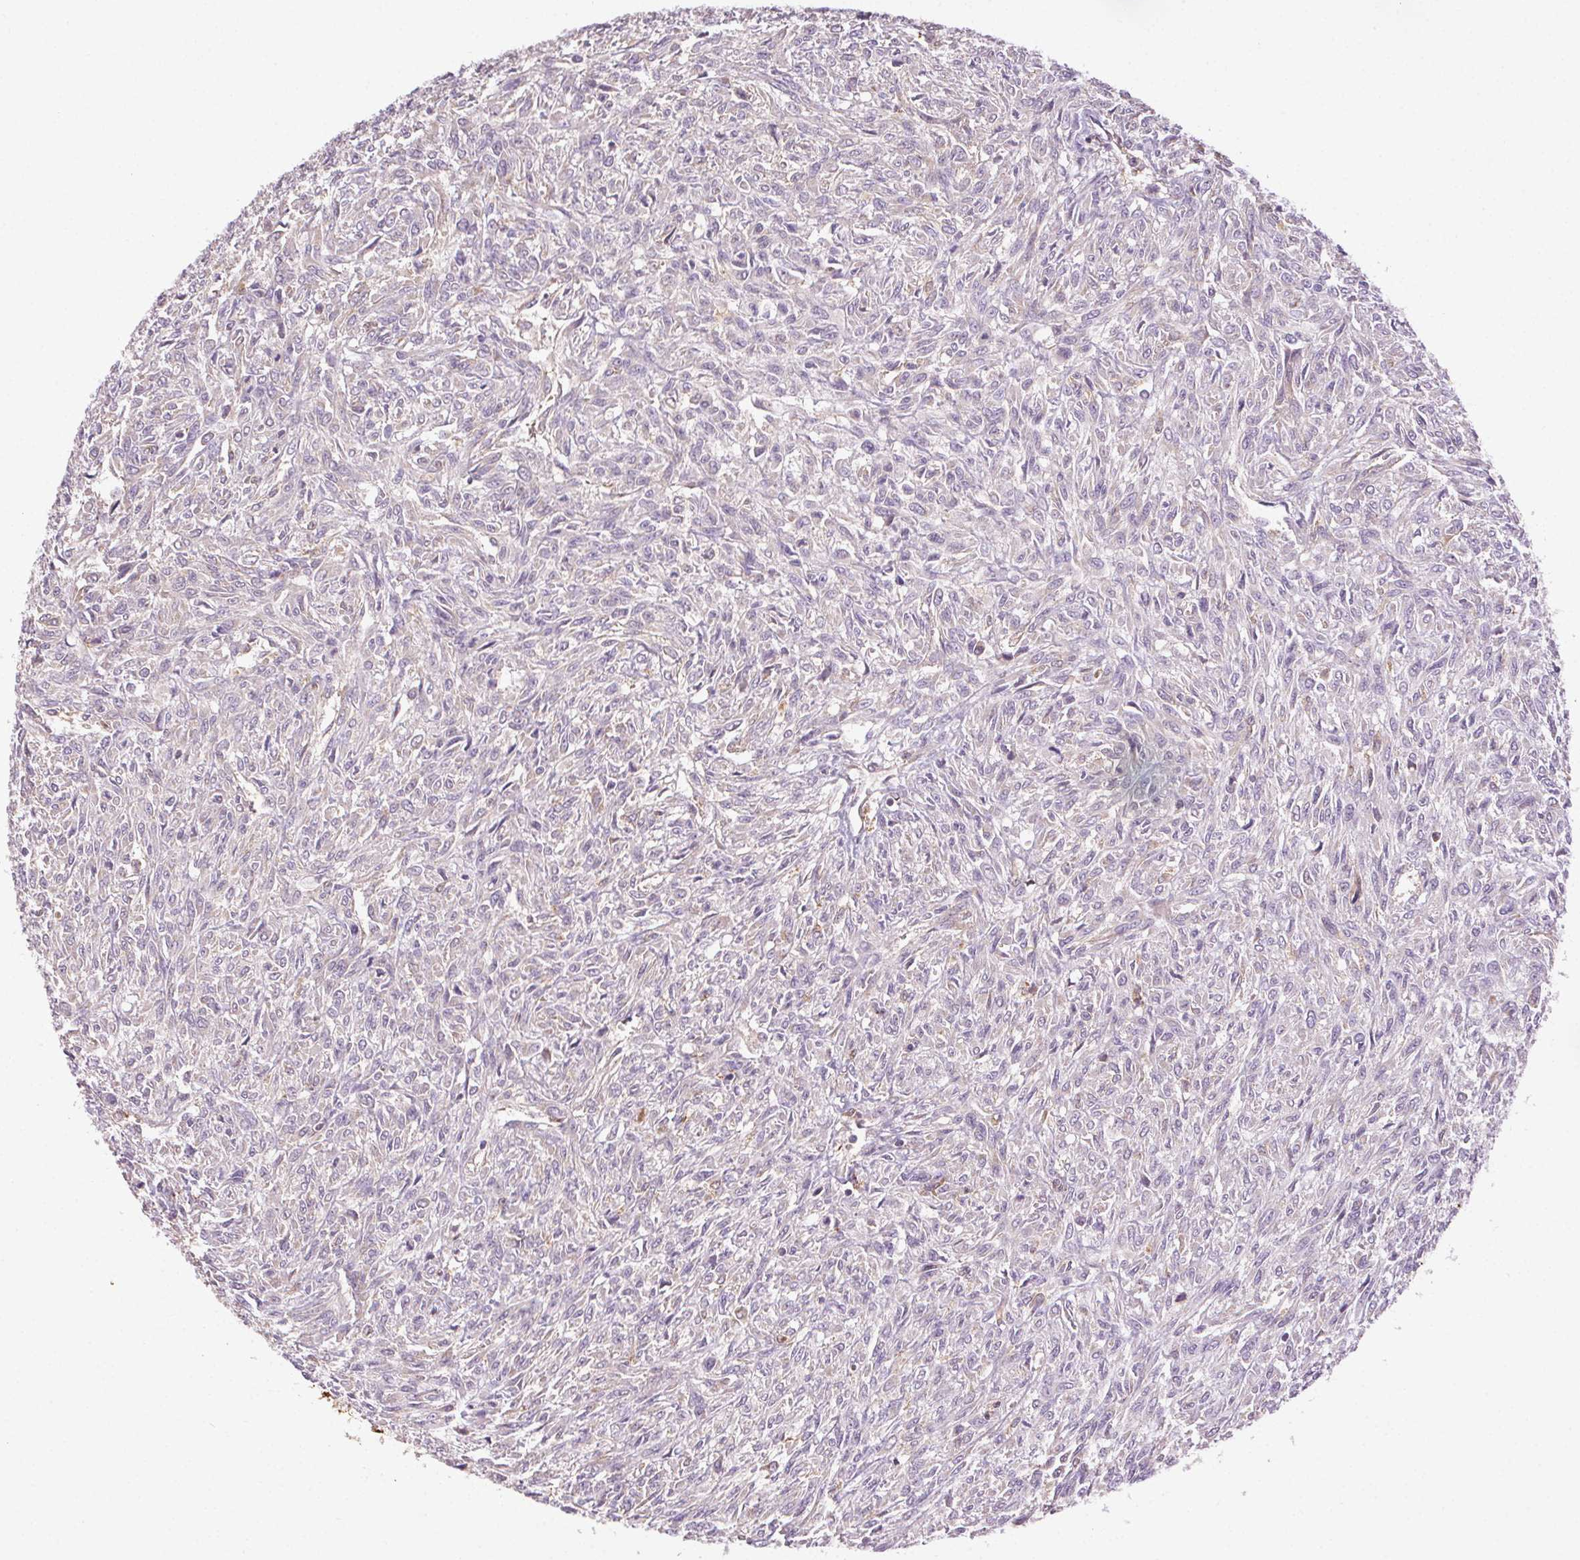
{"staining": {"intensity": "negative", "quantity": "none", "location": "none"}, "tissue": "renal cancer", "cell_type": "Tumor cells", "image_type": "cancer", "snomed": [{"axis": "morphology", "description": "Adenocarcinoma, NOS"}, {"axis": "topography", "description": "Kidney"}], "caption": "DAB (3,3'-diaminobenzidine) immunohistochemical staining of renal adenocarcinoma reveals no significant staining in tumor cells. (Immunohistochemistry, brightfield microscopy, high magnification).", "gene": "FNBP1L", "patient": {"sex": "male", "age": 58}}